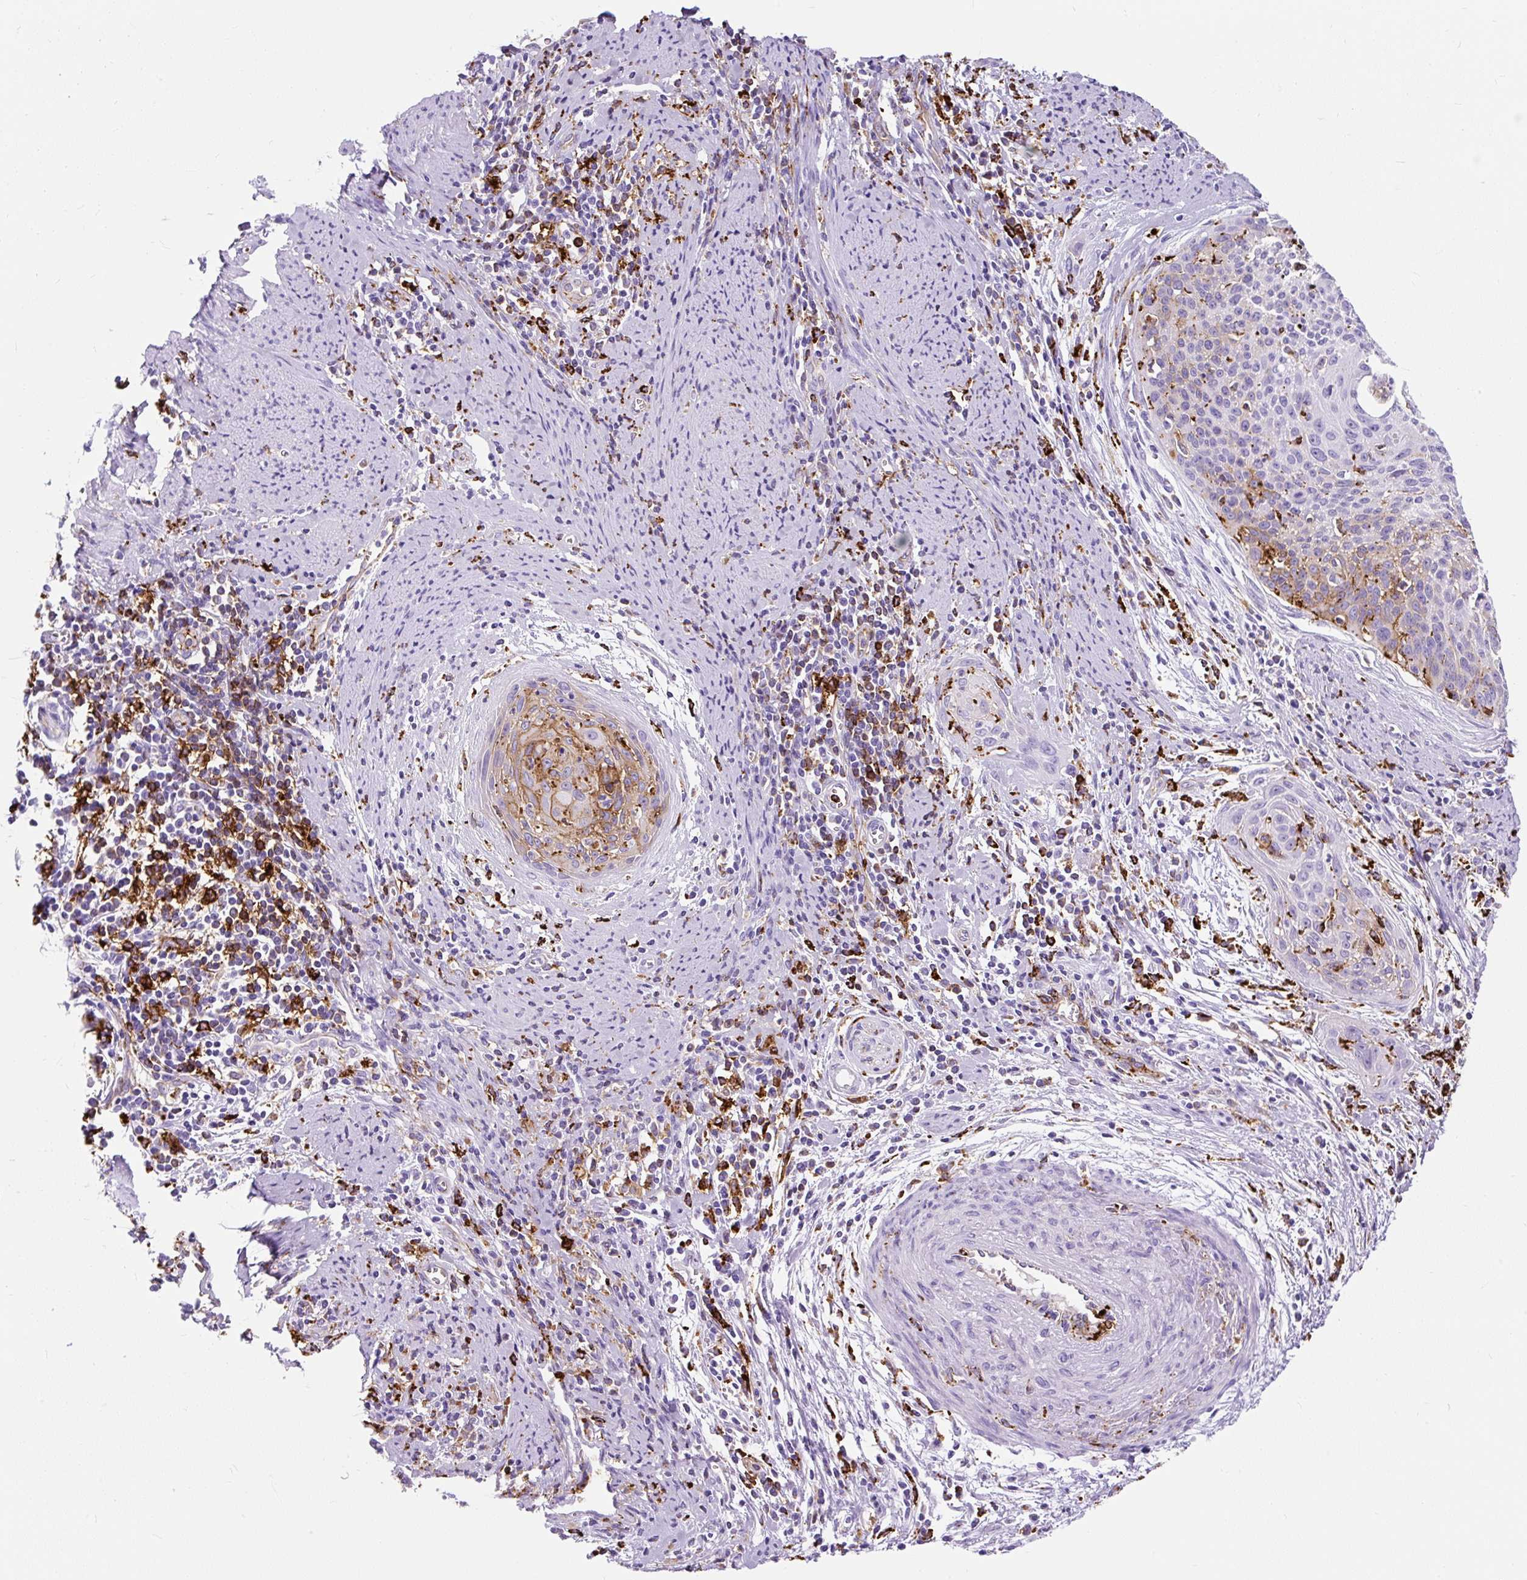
{"staining": {"intensity": "moderate", "quantity": "<25%", "location": "cytoplasmic/membranous"}, "tissue": "cervical cancer", "cell_type": "Tumor cells", "image_type": "cancer", "snomed": [{"axis": "morphology", "description": "Squamous cell carcinoma, NOS"}, {"axis": "topography", "description": "Cervix"}], "caption": "The histopathology image demonstrates a brown stain indicating the presence of a protein in the cytoplasmic/membranous of tumor cells in cervical cancer (squamous cell carcinoma).", "gene": "HLA-DRA", "patient": {"sex": "female", "age": 55}}